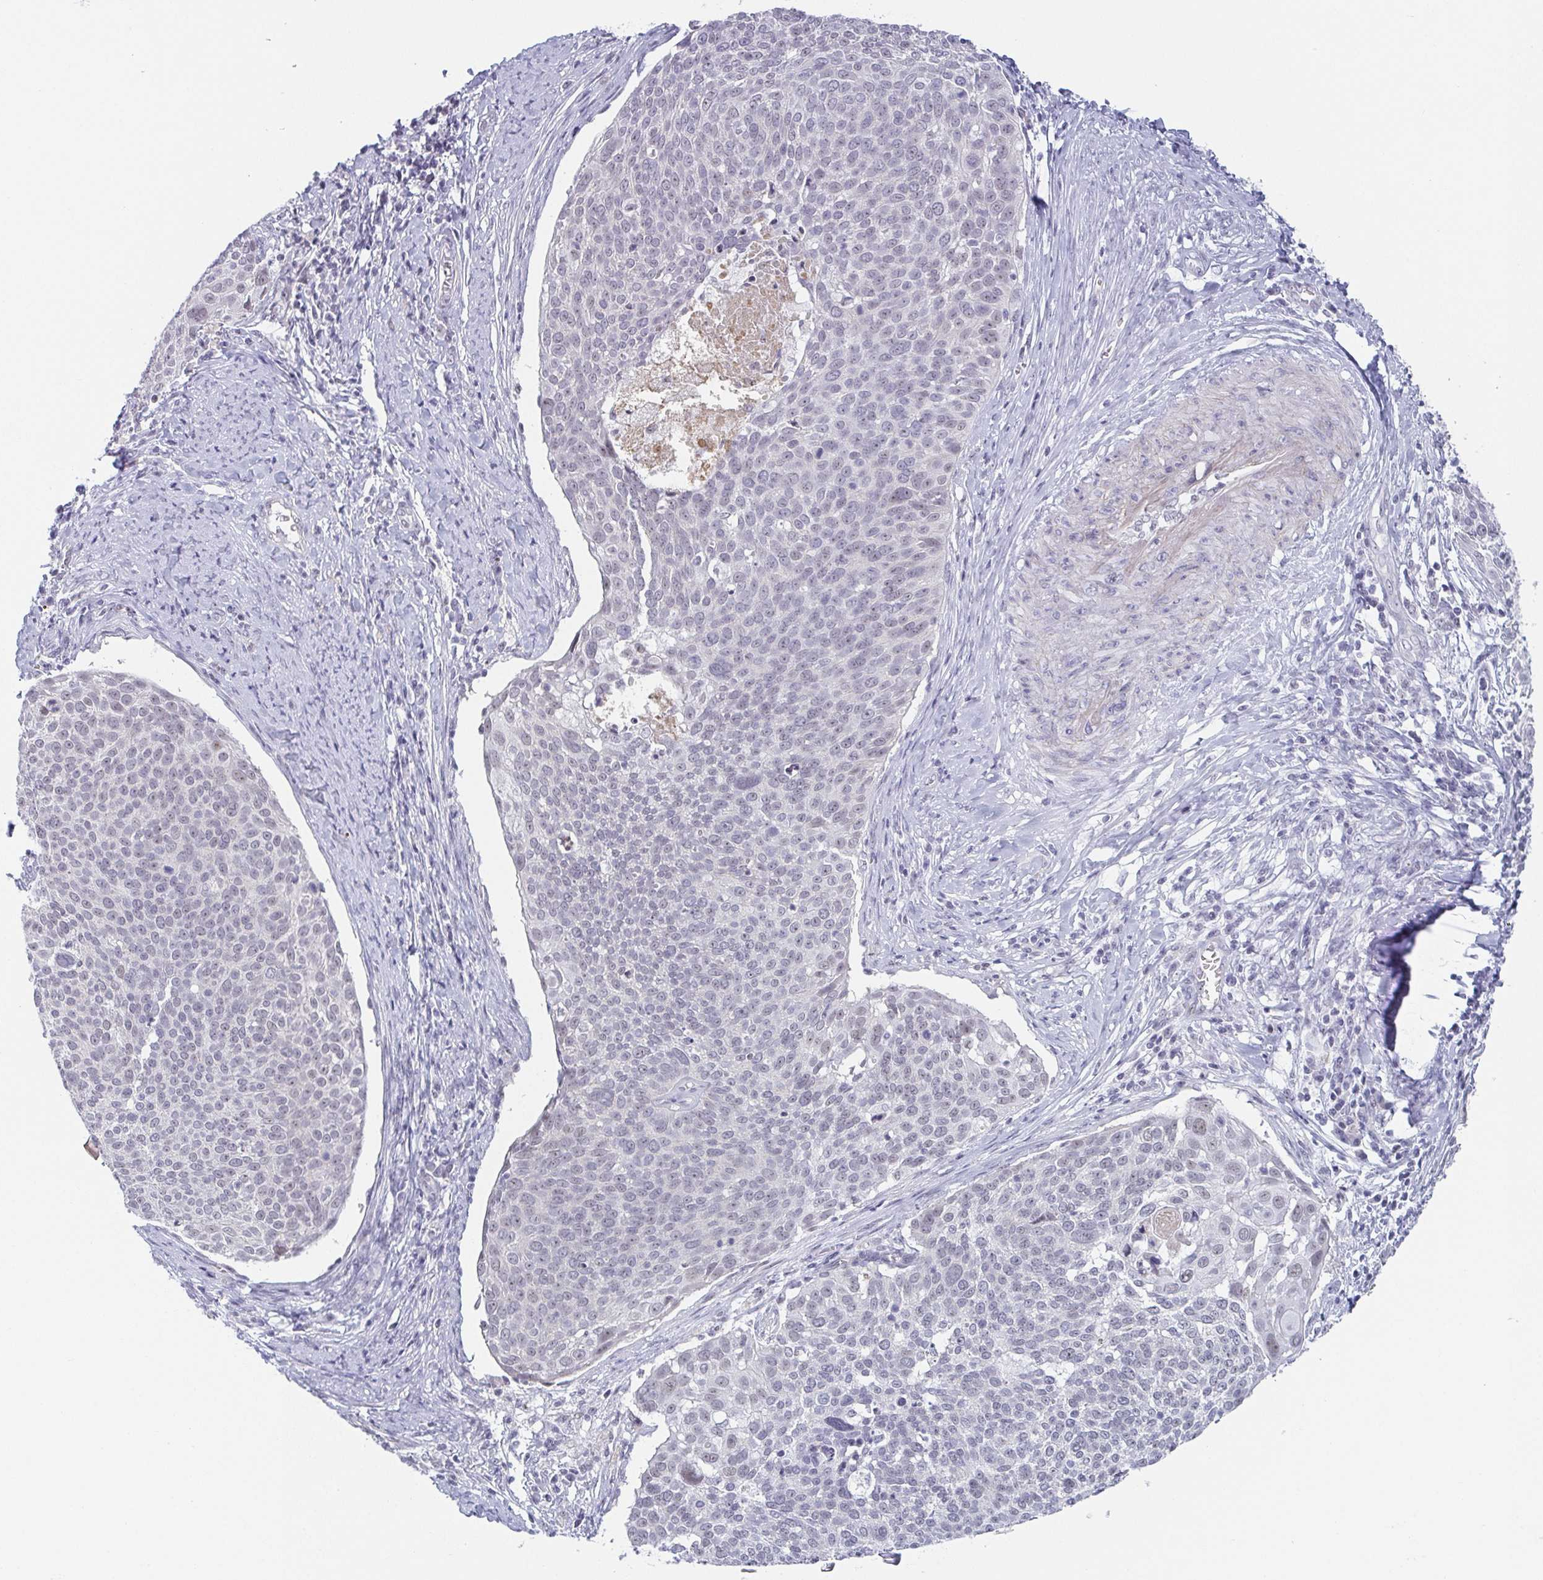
{"staining": {"intensity": "negative", "quantity": "none", "location": "none"}, "tissue": "cervical cancer", "cell_type": "Tumor cells", "image_type": "cancer", "snomed": [{"axis": "morphology", "description": "Squamous cell carcinoma, NOS"}, {"axis": "topography", "description": "Cervix"}], "caption": "A high-resolution photomicrograph shows immunohistochemistry staining of cervical cancer (squamous cell carcinoma), which shows no significant positivity in tumor cells. The staining is performed using DAB (3,3'-diaminobenzidine) brown chromogen with nuclei counter-stained in using hematoxylin.", "gene": "EXOSC7", "patient": {"sex": "female", "age": 39}}